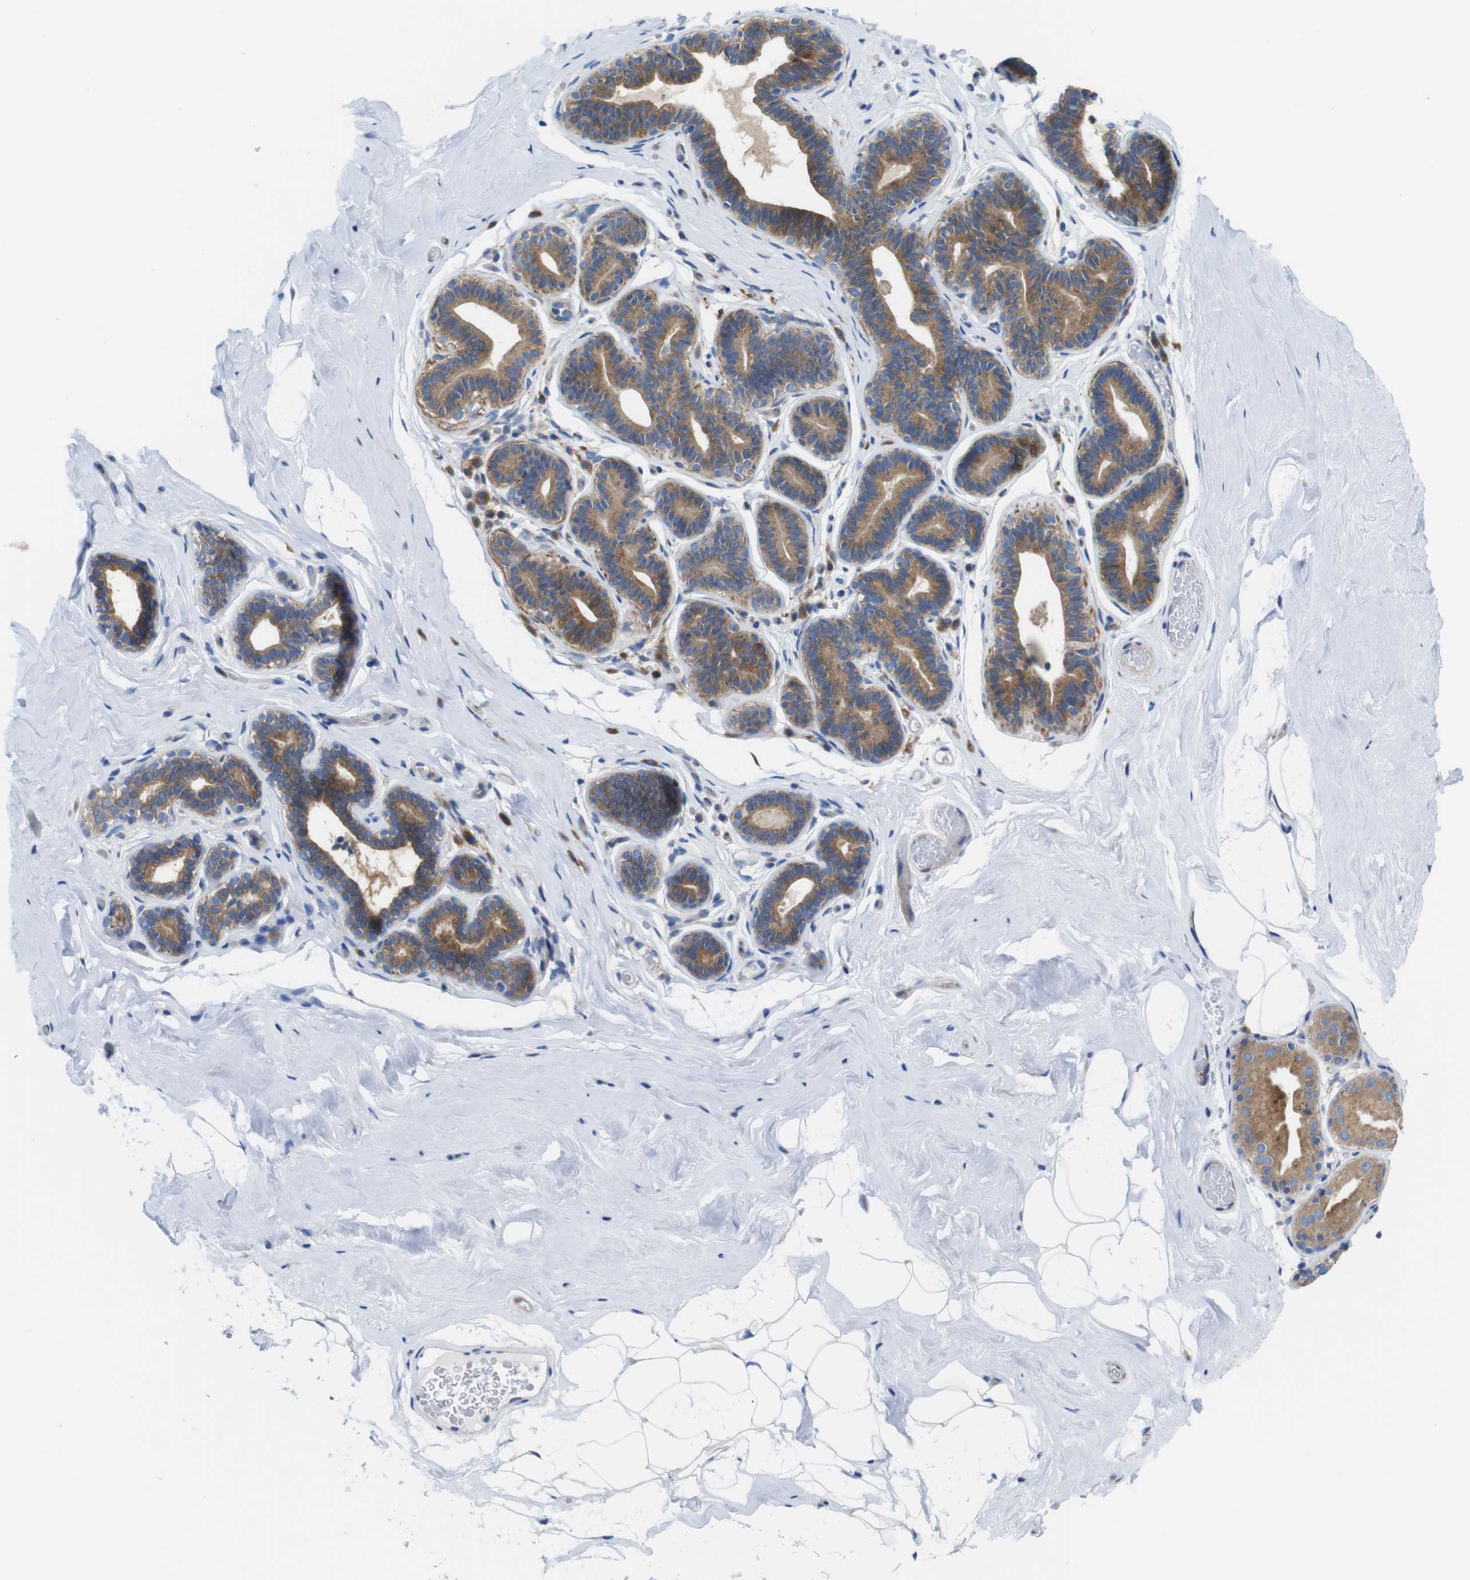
{"staining": {"intensity": "negative", "quantity": "none", "location": "none"}, "tissue": "breast", "cell_type": "Adipocytes", "image_type": "normal", "snomed": [{"axis": "morphology", "description": "Normal tissue, NOS"}, {"axis": "topography", "description": "Breast"}], "caption": "High power microscopy histopathology image of an immunohistochemistry image of normal breast, revealing no significant positivity in adipocytes. Nuclei are stained in blue.", "gene": "DDRGK1", "patient": {"sex": "female", "age": 75}}